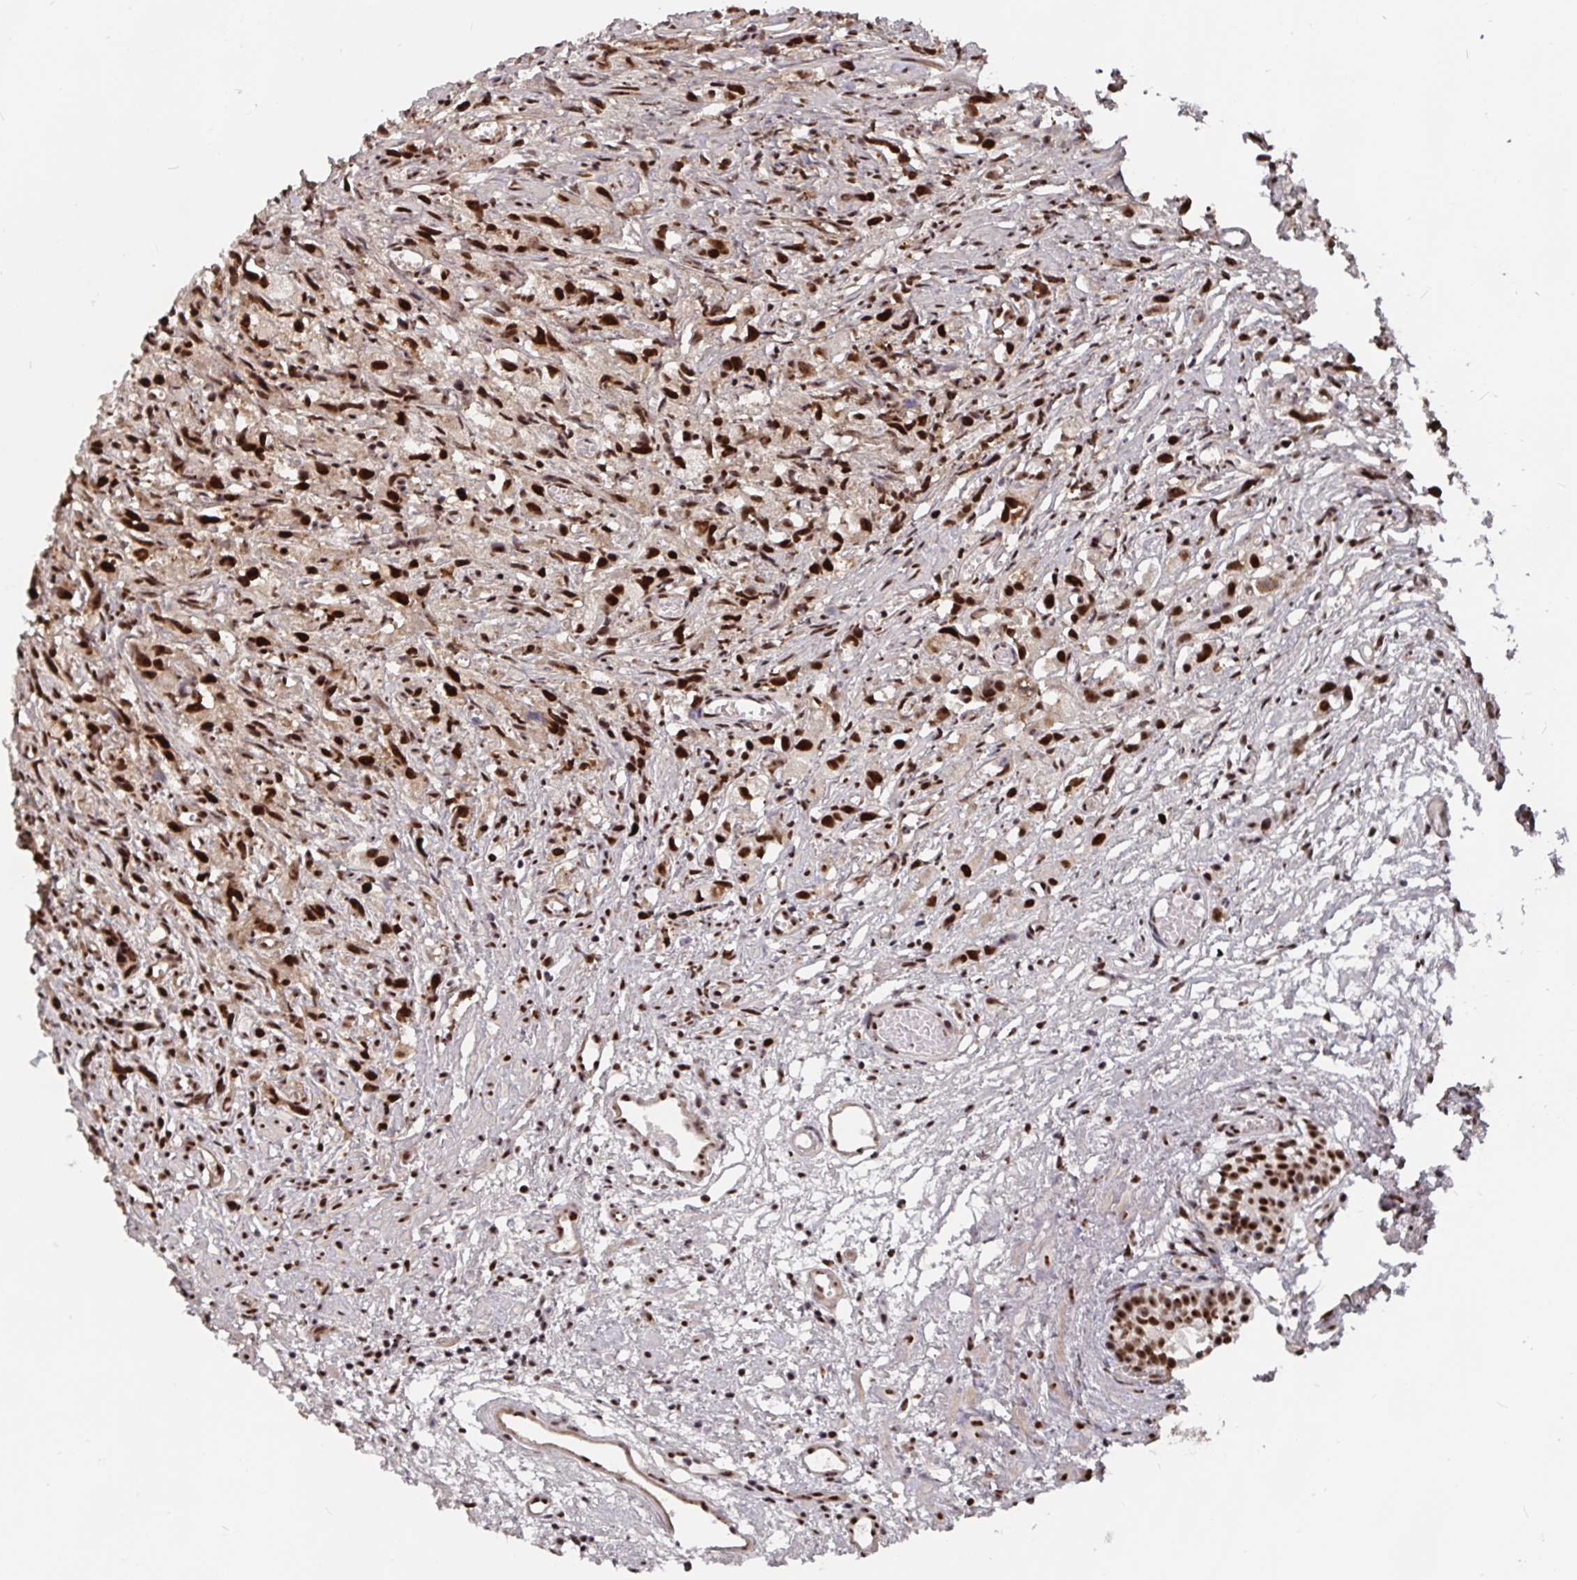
{"staining": {"intensity": "strong", "quantity": ">75%", "location": "nuclear"}, "tissue": "prostate cancer", "cell_type": "Tumor cells", "image_type": "cancer", "snomed": [{"axis": "morphology", "description": "Adenocarcinoma, High grade"}, {"axis": "topography", "description": "Prostate"}], "caption": "Prostate cancer (adenocarcinoma (high-grade)) tissue reveals strong nuclear positivity in approximately >75% of tumor cells, visualized by immunohistochemistry.", "gene": "LAS1L", "patient": {"sex": "male", "age": 75}}